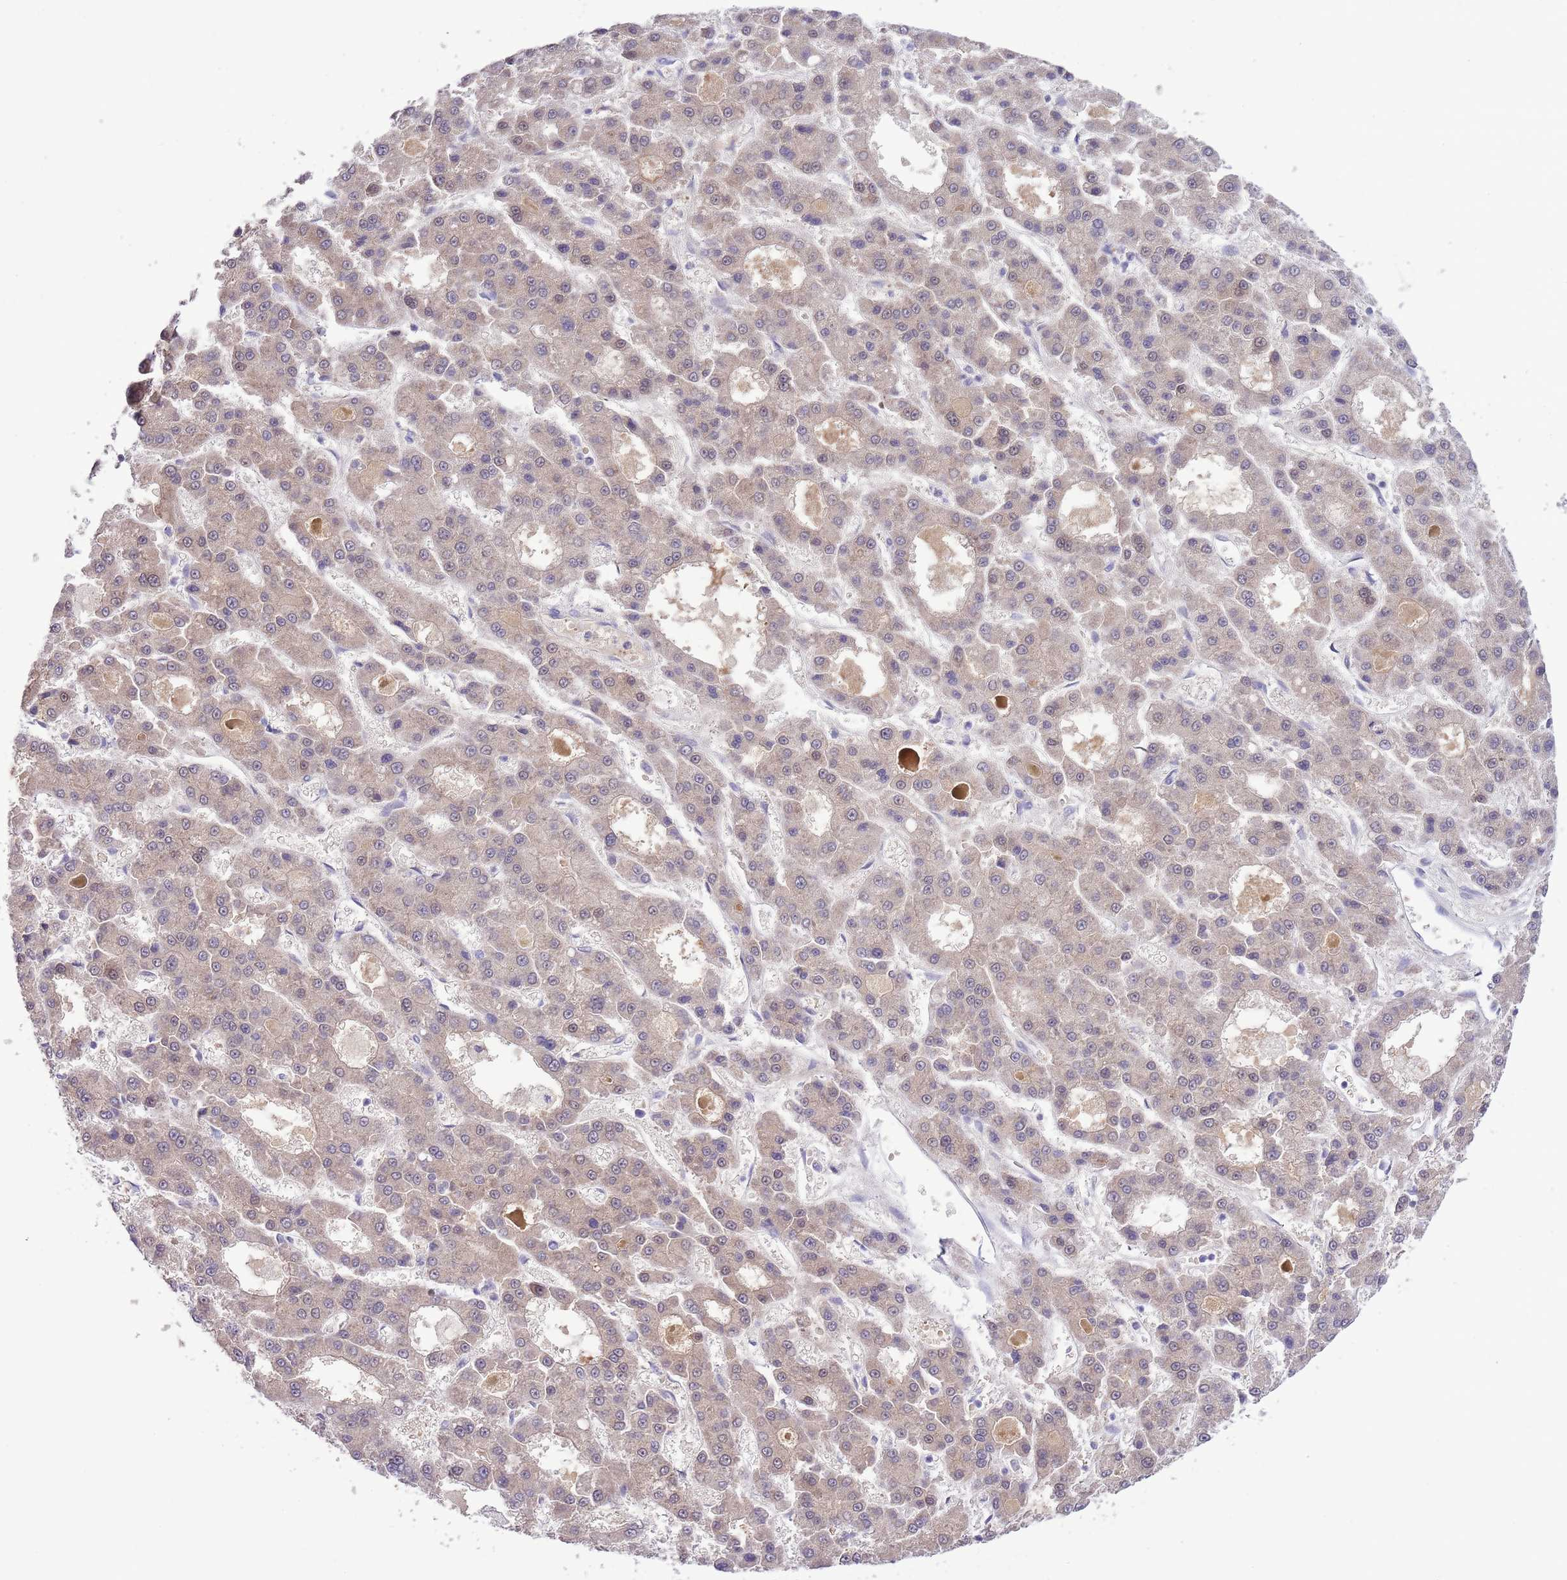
{"staining": {"intensity": "weak", "quantity": "<25%", "location": "cytoplasmic/membranous"}, "tissue": "liver cancer", "cell_type": "Tumor cells", "image_type": "cancer", "snomed": [{"axis": "morphology", "description": "Carcinoma, Hepatocellular, NOS"}, {"axis": "topography", "description": "Liver"}], "caption": "The immunohistochemistry (IHC) histopathology image has no significant expression in tumor cells of liver cancer (hepatocellular carcinoma) tissue. (IHC, brightfield microscopy, high magnification).", "gene": "GALK2", "patient": {"sex": "male", "age": 70}}